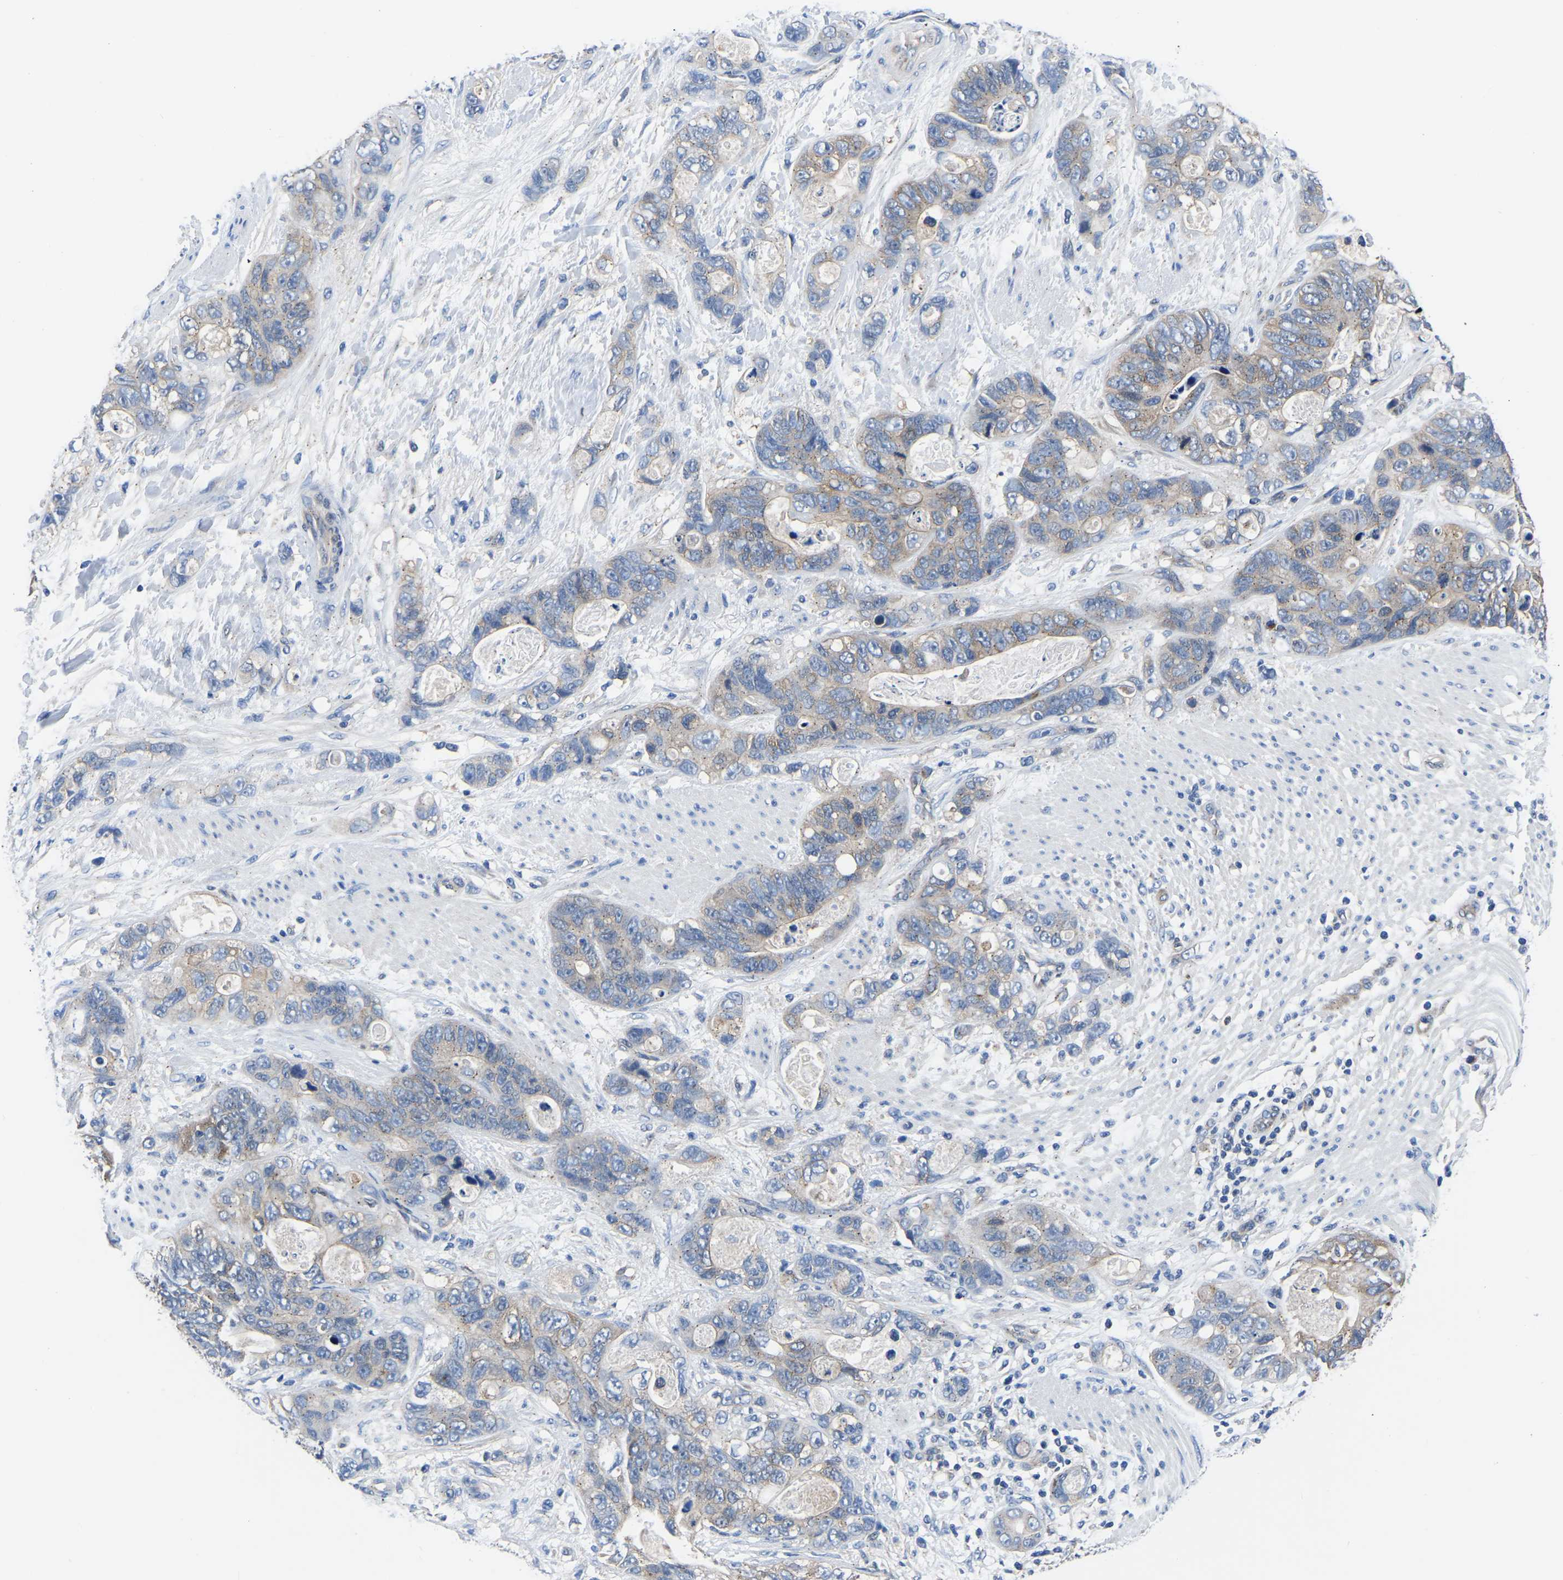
{"staining": {"intensity": "weak", "quantity": "25%-75%", "location": "cytoplasmic/membranous"}, "tissue": "stomach cancer", "cell_type": "Tumor cells", "image_type": "cancer", "snomed": [{"axis": "morphology", "description": "Normal tissue, NOS"}, {"axis": "morphology", "description": "Adenocarcinoma, NOS"}, {"axis": "topography", "description": "Stomach"}], "caption": "IHC photomicrograph of neoplastic tissue: human stomach adenocarcinoma stained using IHC reveals low levels of weak protein expression localized specifically in the cytoplasmic/membranous of tumor cells, appearing as a cytoplasmic/membranous brown color.", "gene": "TFG", "patient": {"sex": "female", "age": 89}}